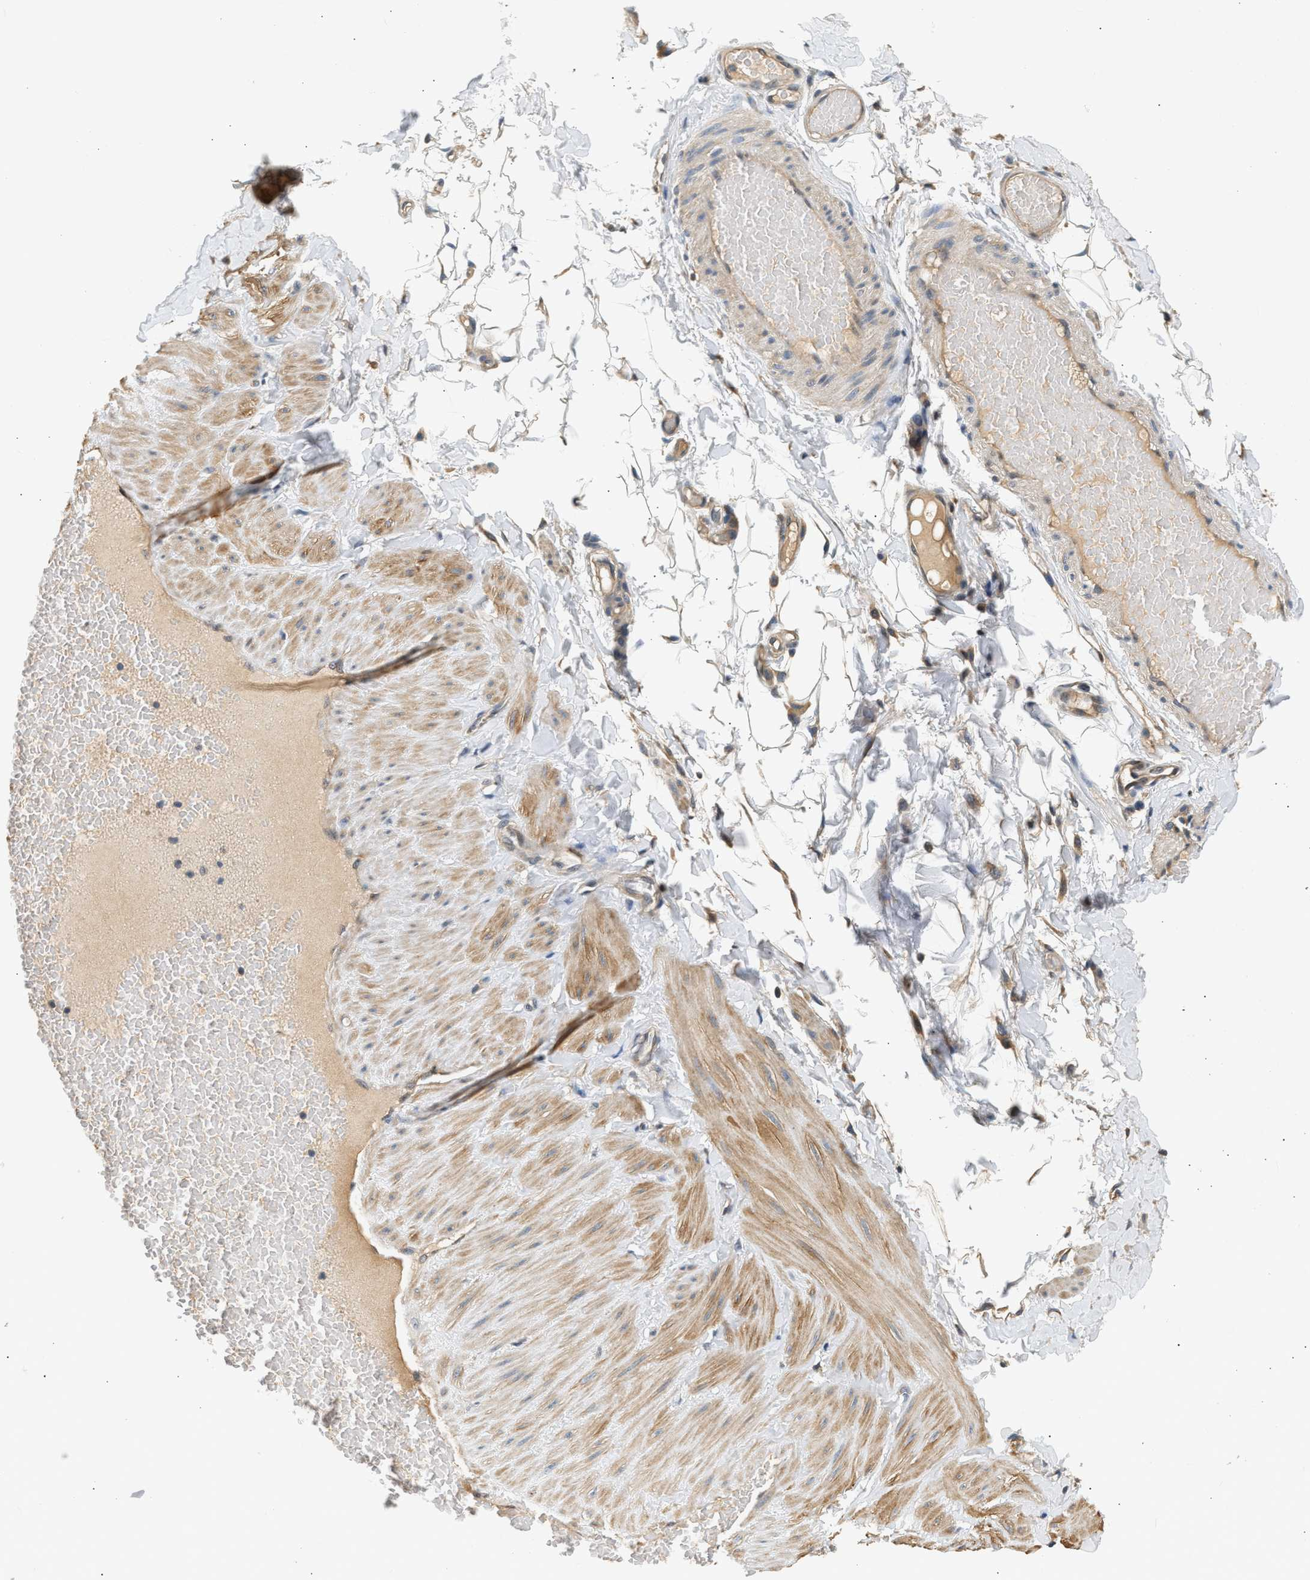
{"staining": {"intensity": "moderate", "quantity": "<25%", "location": "cytoplasmic/membranous"}, "tissue": "adipose tissue", "cell_type": "Adipocytes", "image_type": "normal", "snomed": [{"axis": "morphology", "description": "Normal tissue, NOS"}, {"axis": "topography", "description": "Adipose tissue"}, {"axis": "topography", "description": "Vascular tissue"}, {"axis": "topography", "description": "Peripheral nerve tissue"}], "caption": "Brown immunohistochemical staining in normal adipose tissue demonstrates moderate cytoplasmic/membranous positivity in about <25% of adipocytes. The protein is stained brown, and the nuclei are stained in blue (DAB (3,3'-diaminobenzidine) IHC with brightfield microscopy, high magnification).", "gene": "WDR31", "patient": {"sex": "male", "age": 25}}